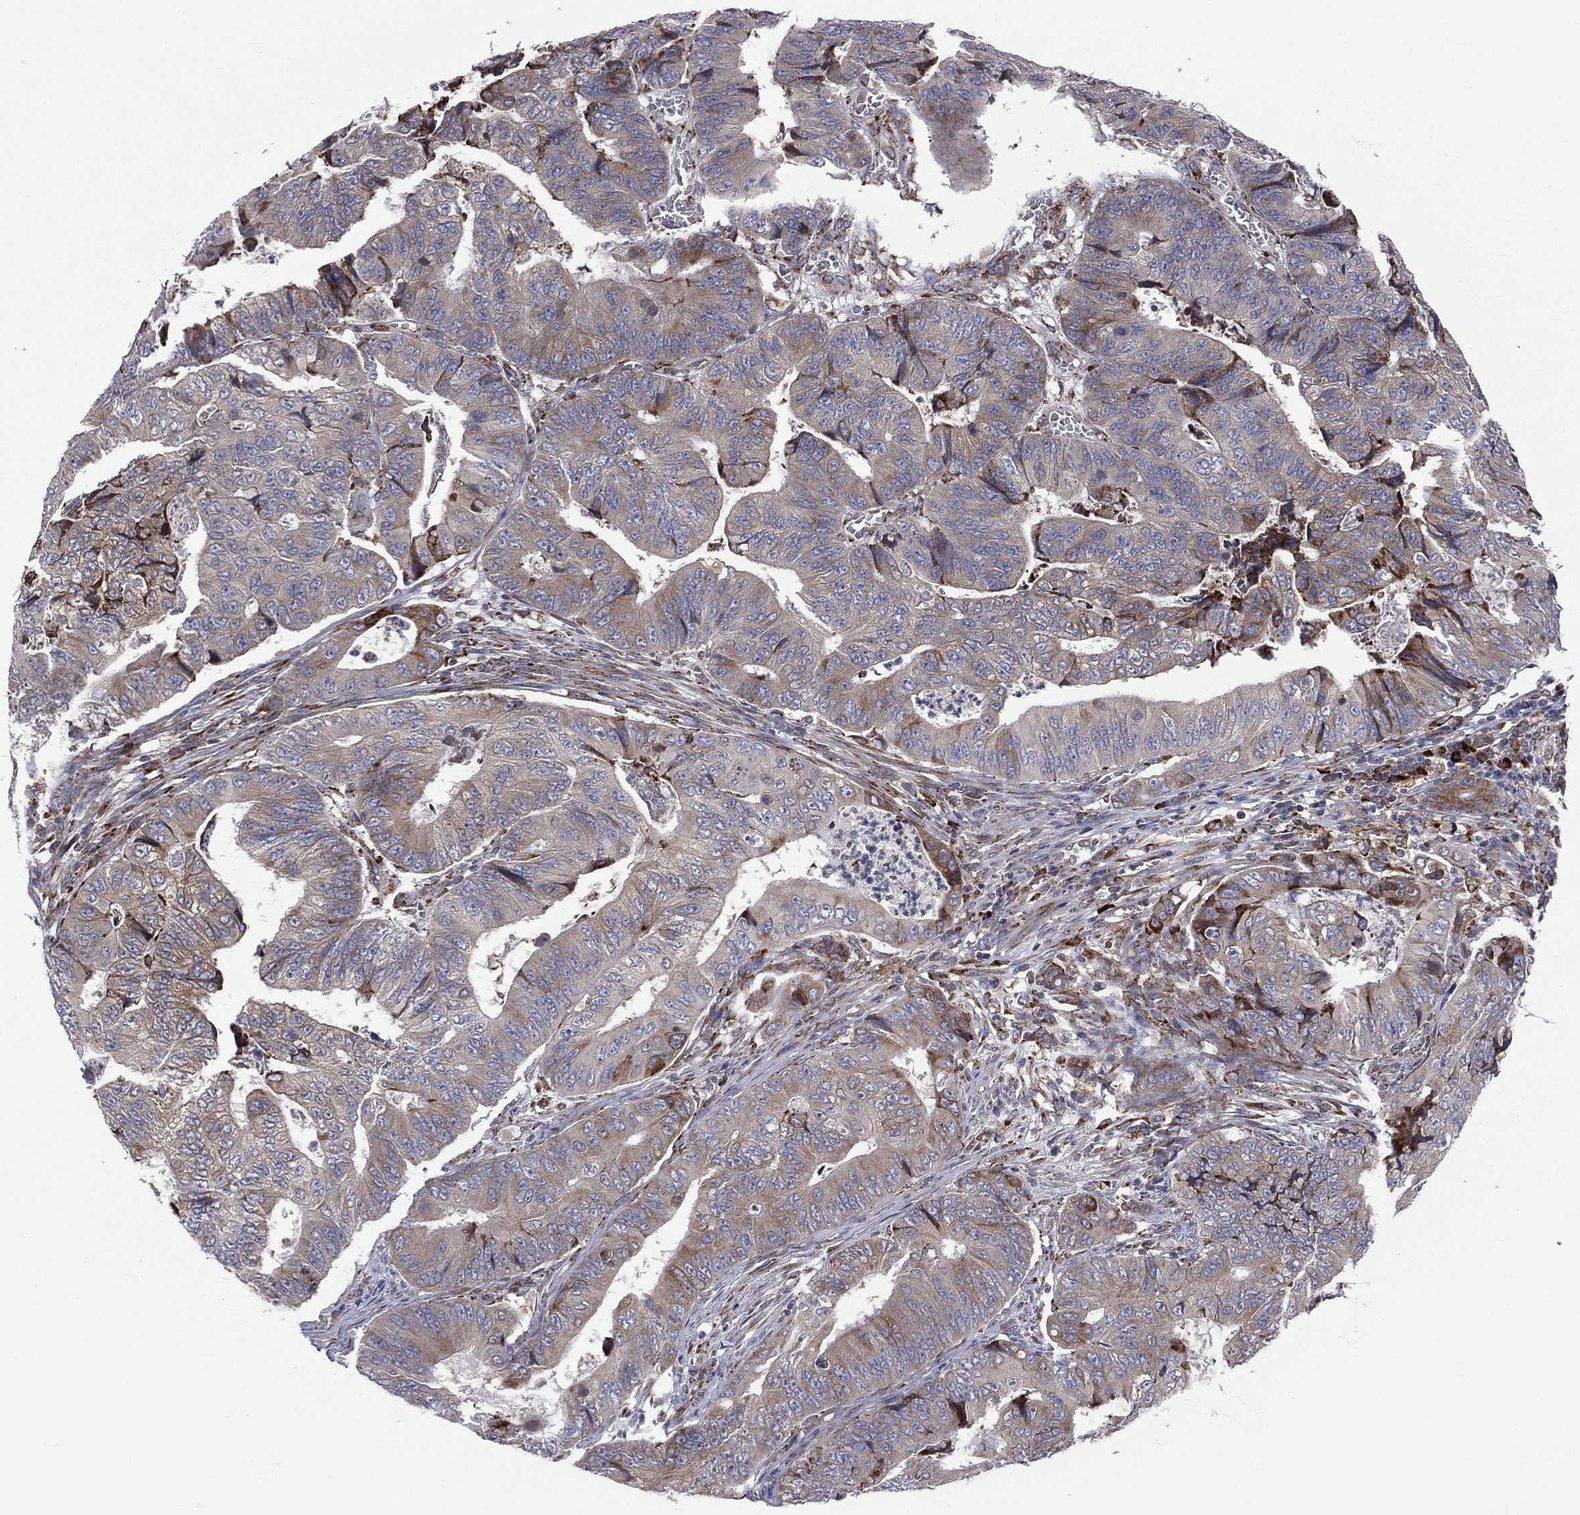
{"staining": {"intensity": "moderate", "quantity": "25%-75%", "location": "cytoplasmic/membranous"}, "tissue": "colorectal cancer", "cell_type": "Tumor cells", "image_type": "cancer", "snomed": [{"axis": "morphology", "description": "Adenocarcinoma, NOS"}, {"axis": "topography", "description": "Colon"}], "caption": "Immunohistochemistry micrograph of human colorectal adenocarcinoma stained for a protein (brown), which exhibits medium levels of moderate cytoplasmic/membranous positivity in approximately 25%-75% of tumor cells.", "gene": "C20orf96", "patient": {"sex": "female", "age": 48}}